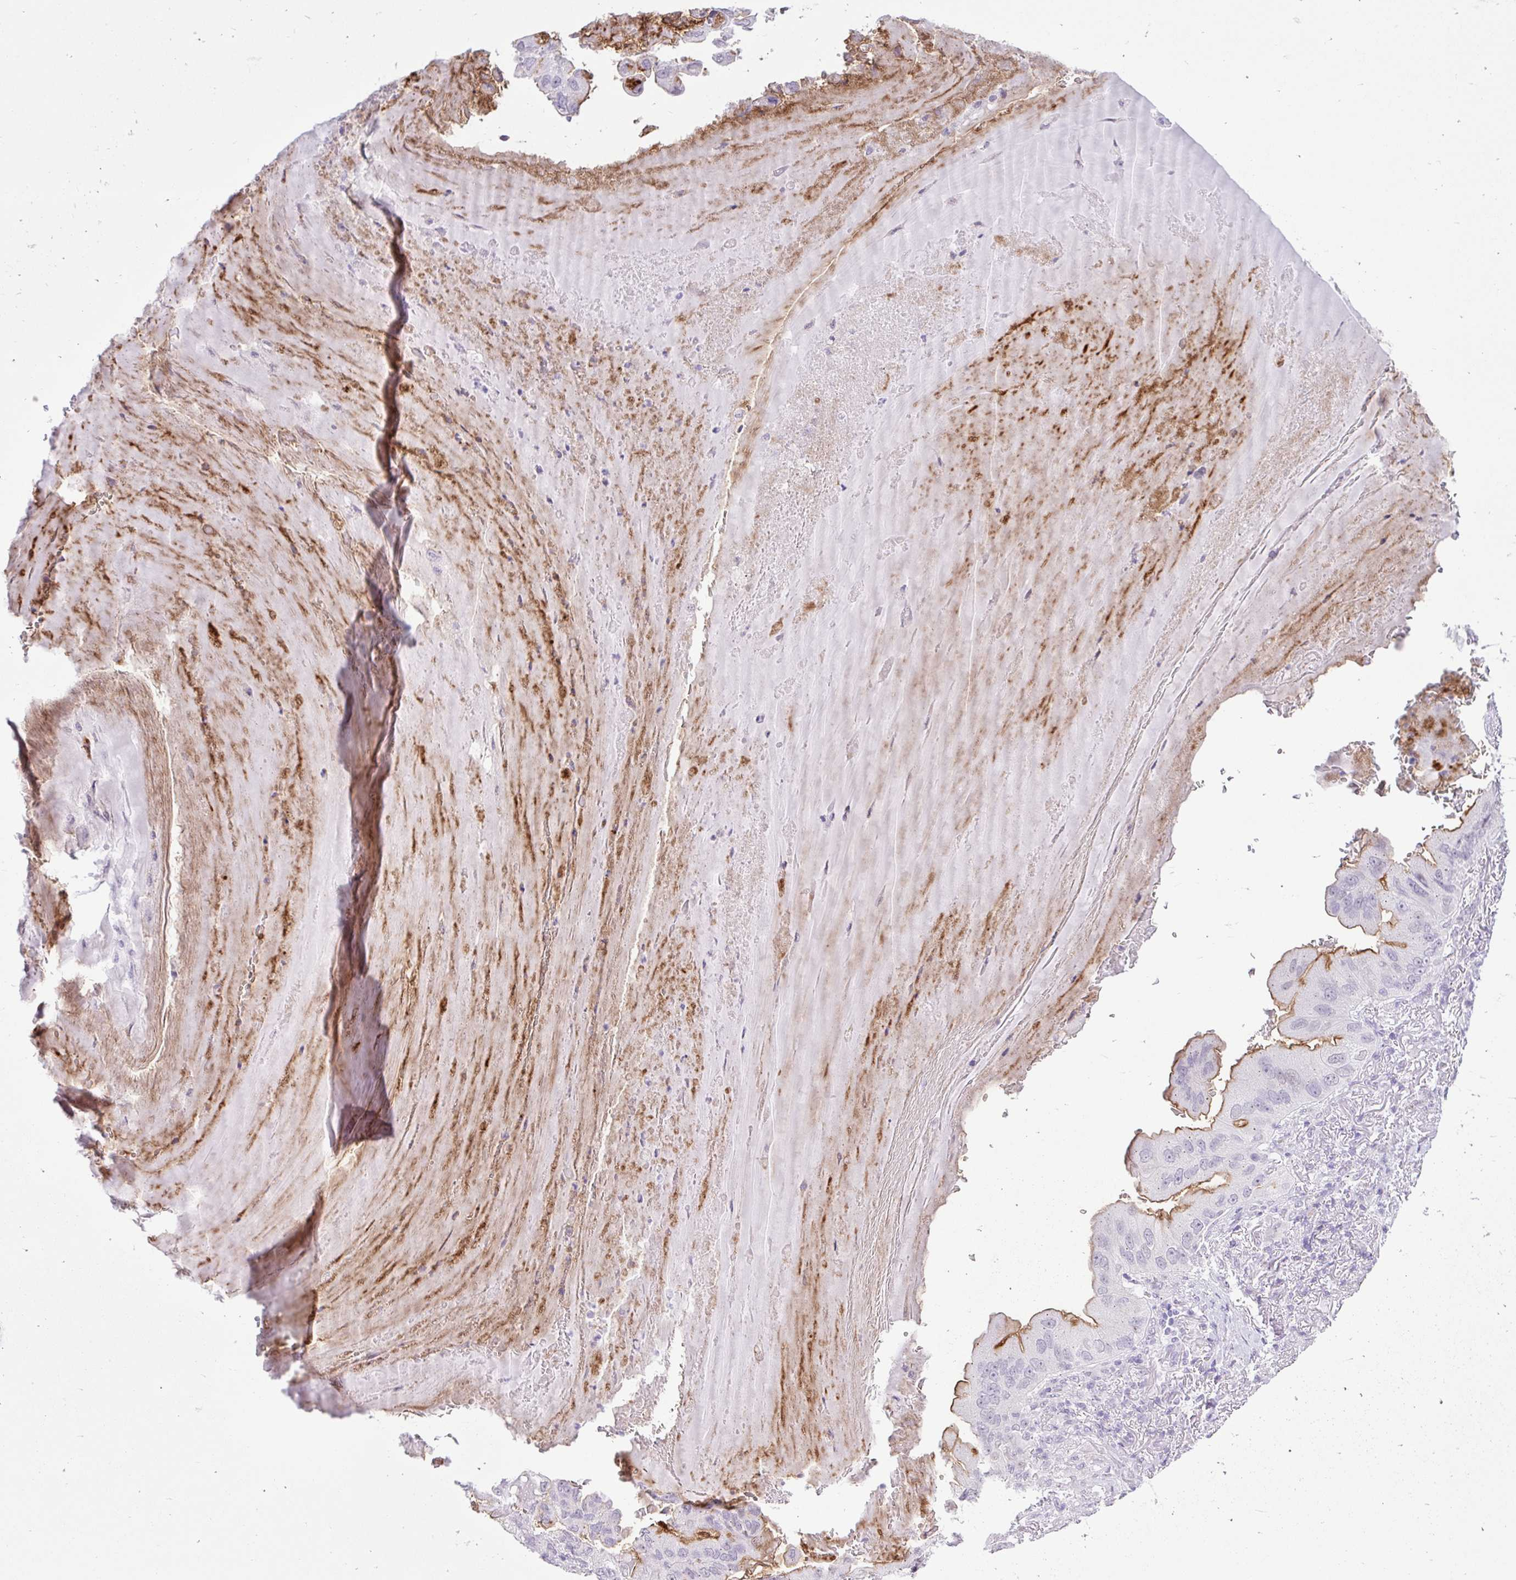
{"staining": {"intensity": "moderate", "quantity": "<25%", "location": "cytoplasmic/membranous"}, "tissue": "lung cancer", "cell_type": "Tumor cells", "image_type": "cancer", "snomed": [{"axis": "morphology", "description": "Adenocarcinoma, NOS"}, {"axis": "topography", "description": "Lung"}], "caption": "Immunohistochemistry histopathology image of neoplastic tissue: human lung cancer (adenocarcinoma) stained using immunohistochemistry (IHC) exhibits low levels of moderate protein expression localized specifically in the cytoplasmic/membranous of tumor cells, appearing as a cytoplasmic/membranous brown color.", "gene": "REEP1", "patient": {"sex": "female", "age": 69}}